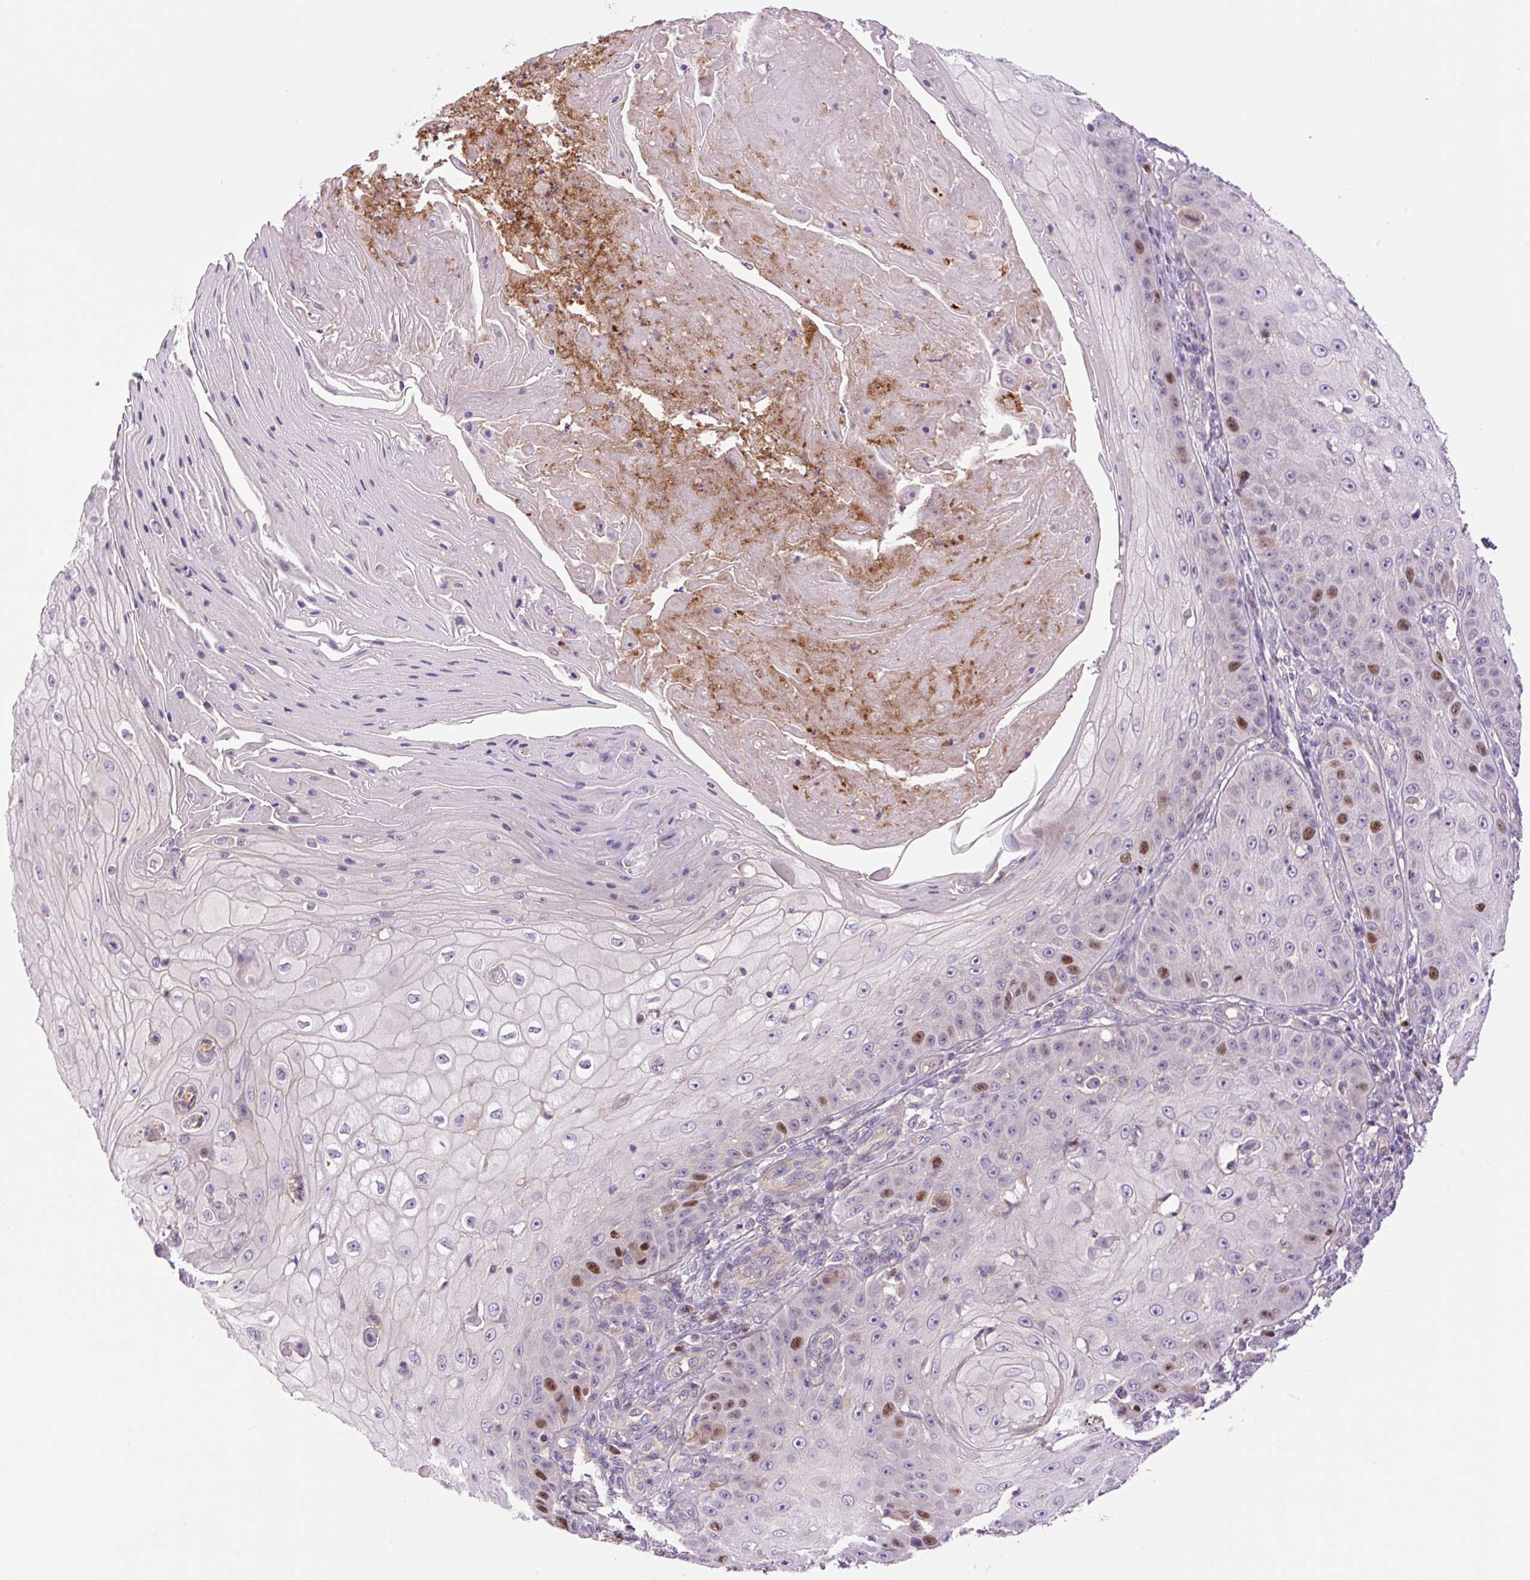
{"staining": {"intensity": "strong", "quantity": "<25%", "location": "nuclear"}, "tissue": "skin cancer", "cell_type": "Tumor cells", "image_type": "cancer", "snomed": [{"axis": "morphology", "description": "Squamous cell carcinoma, NOS"}, {"axis": "topography", "description": "Skin"}], "caption": "The photomicrograph exhibits a brown stain indicating the presence of a protein in the nuclear of tumor cells in skin cancer (squamous cell carcinoma).", "gene": "KIFC1", "patient": {"sex": "male", "age": 70}}